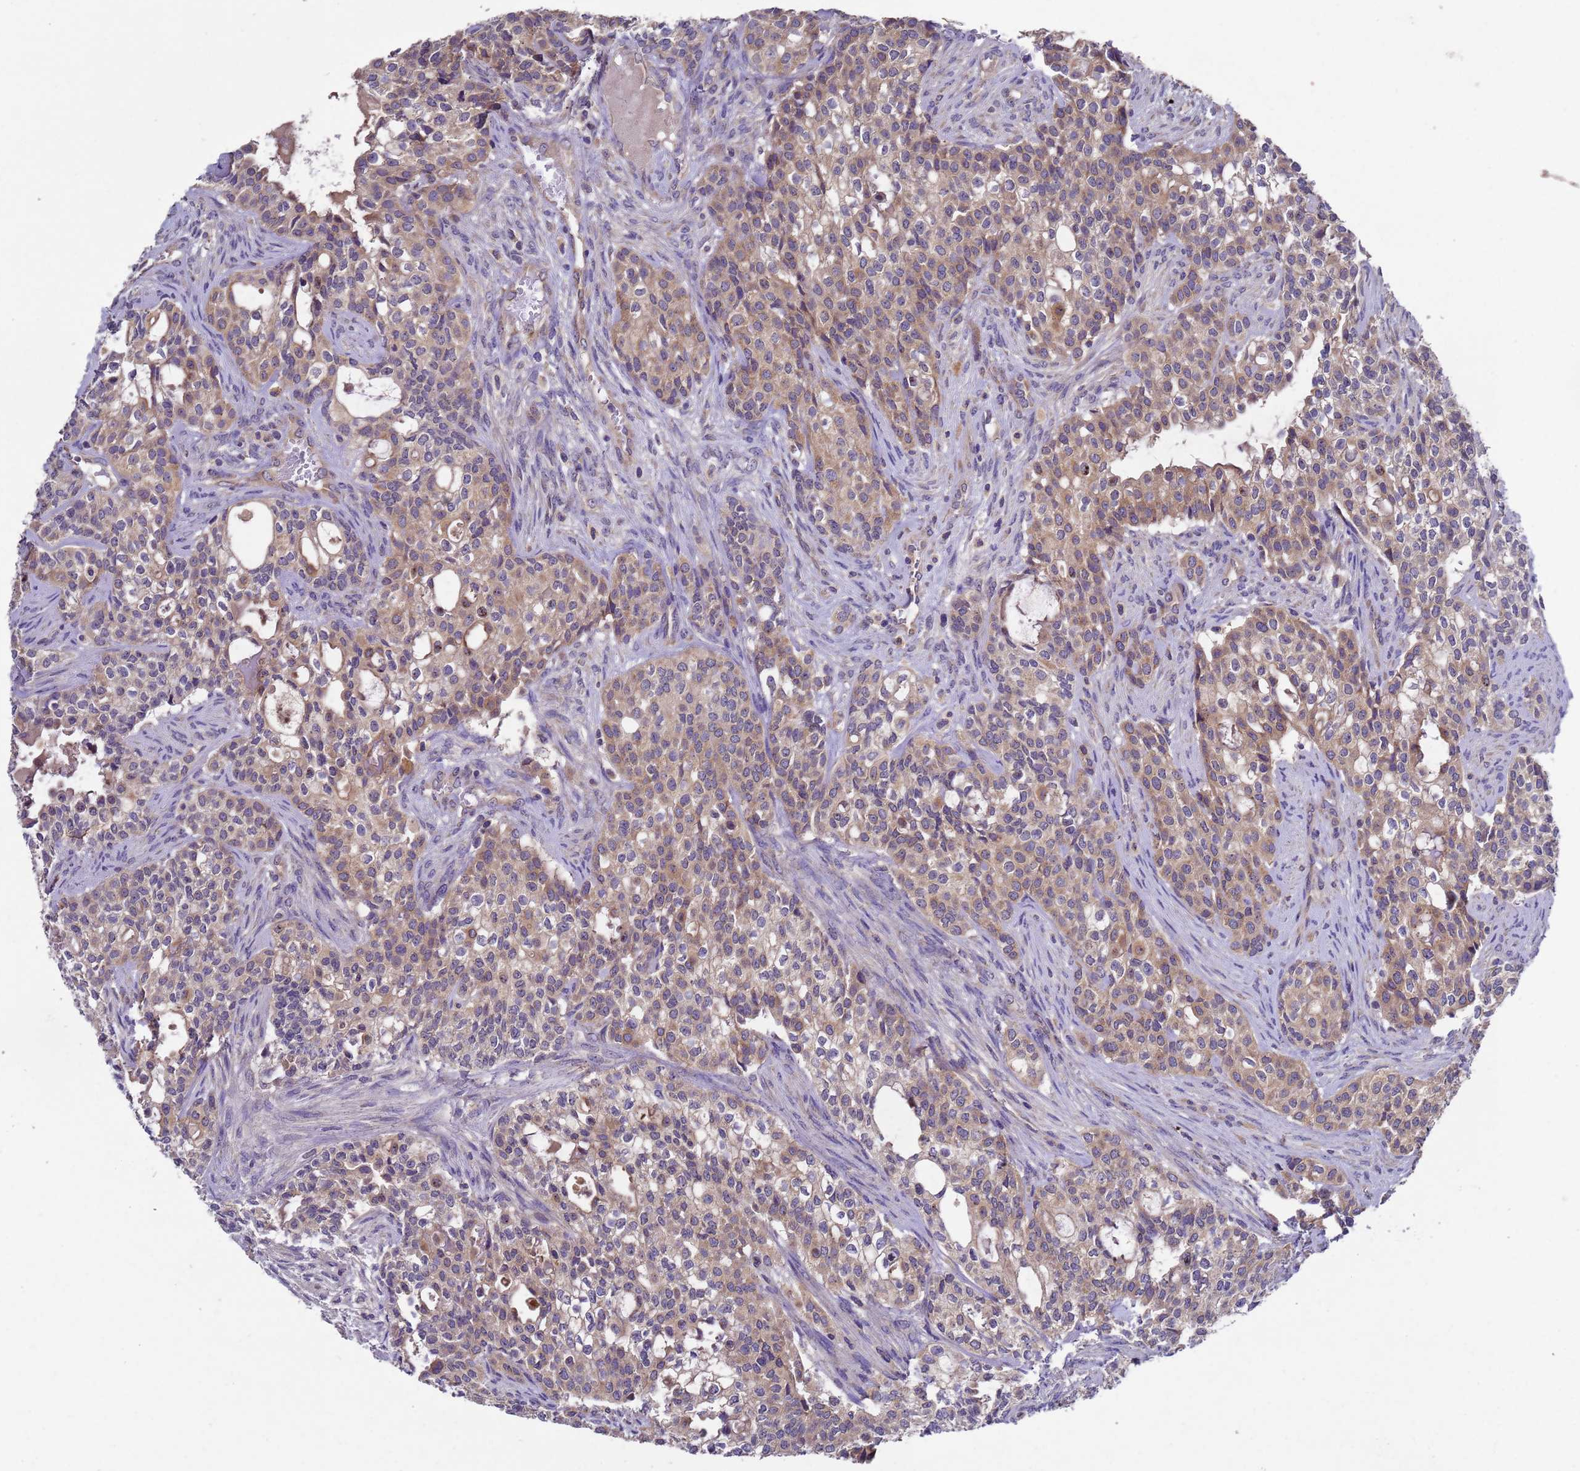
{"staining": {"intensity": "weak", "quantity": "25%-75%", "location": "cytoplasmic/membranous"}, "tissue": "head and neck cancer", "cell_type": "Tumor cells", "image_type": "cancer", "snomed": [{"axis": "morphology", "description": "Adenocarcinoma, NOS"}, {"axis": "topography", "description": "Head-Neck"}], "caption": "Tumor cells show low levels of weak cytoplasmic/membranous expression in approximately 25%-75% of cells in human head and neck cancer. (DAB IHC, brown staining for protein, blue staining for nuclei).", "gene": "DCAF12L2", "patient": {"sex": "male", "age": 81}}